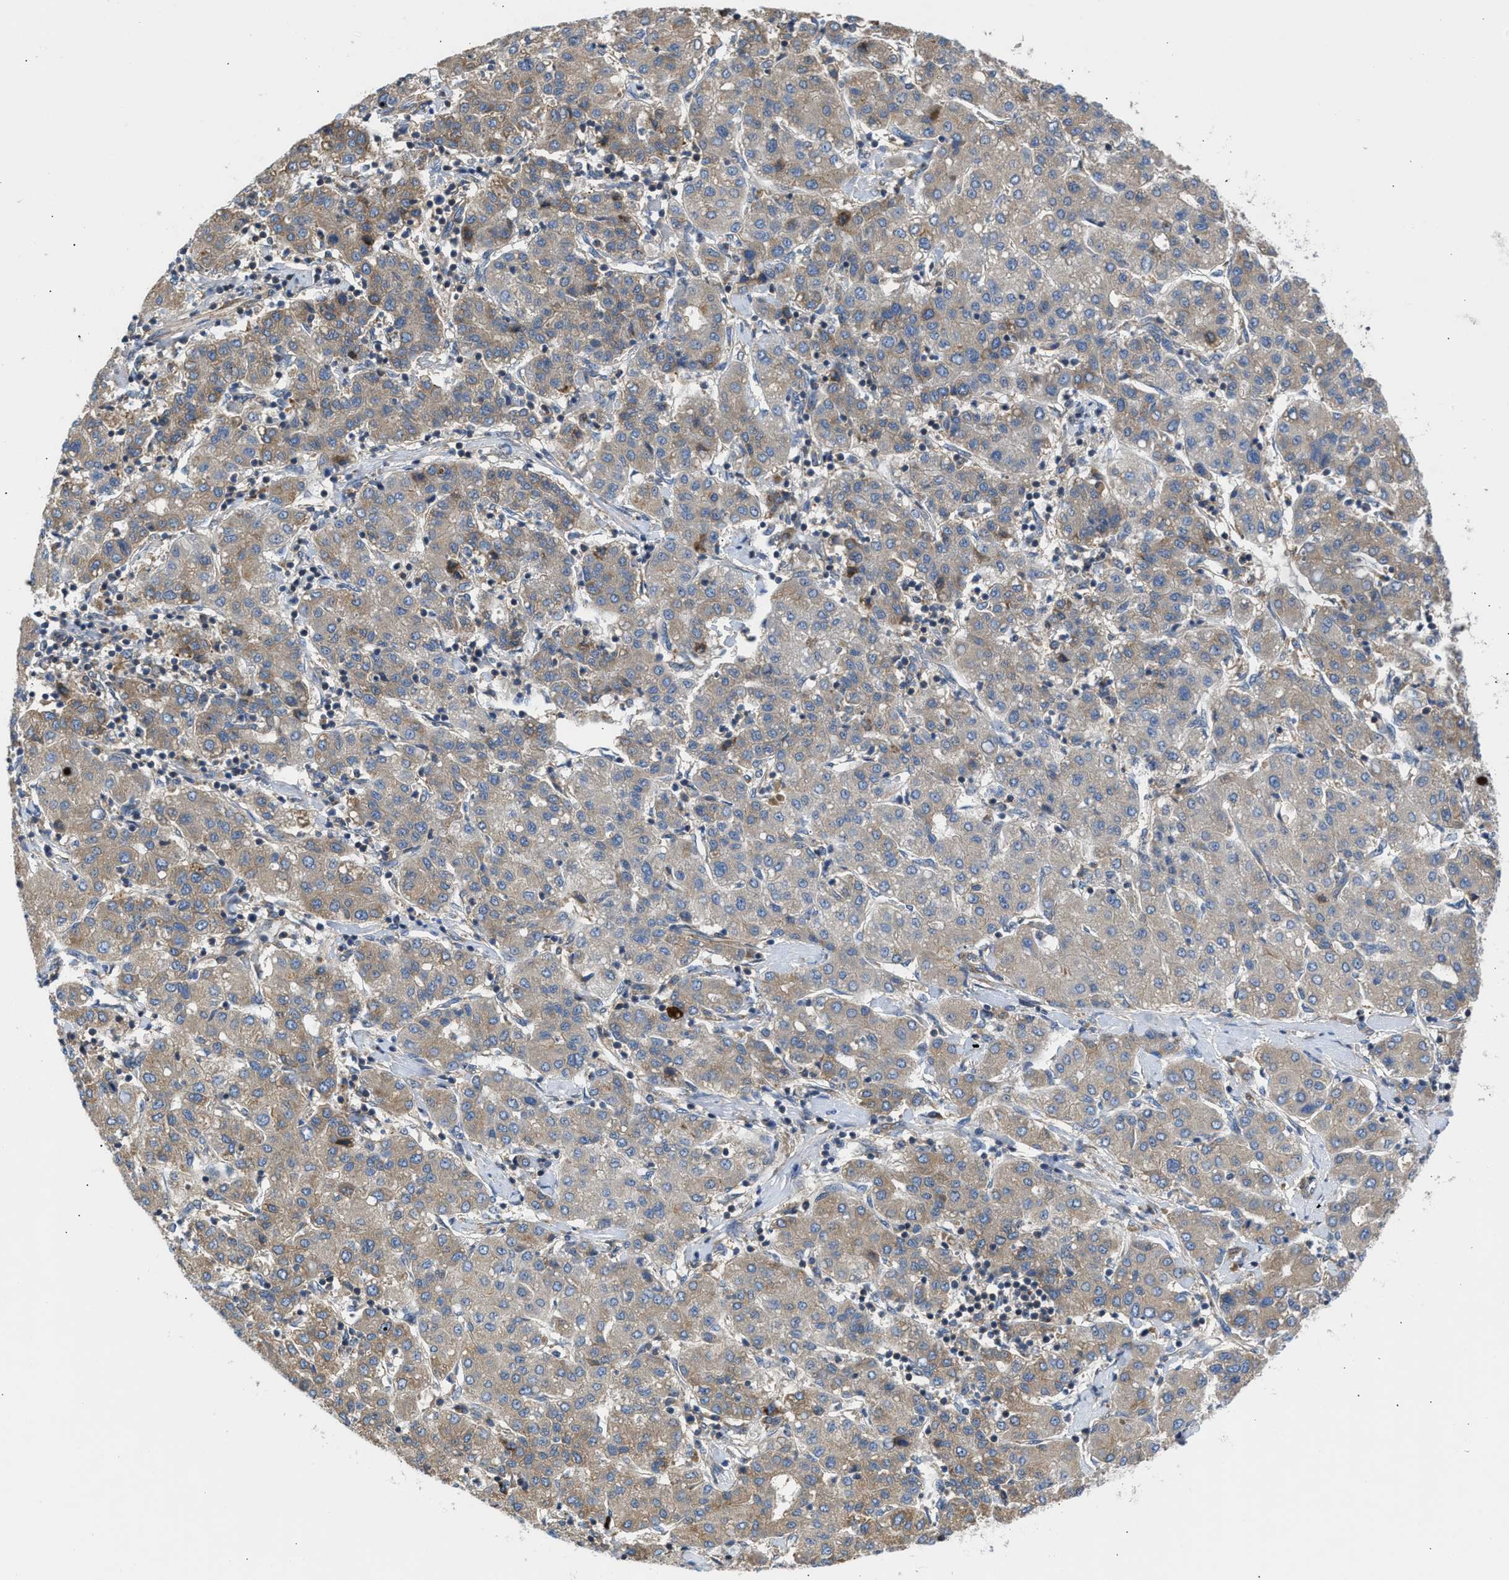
{"staining": {"intensity": "weak", "quantity": ">75%", "location": "cytoplasmic/membranous"}, "tissue": "liver cancer", "cell_type": "Tumor cells", "image_type": "cancer", "snomed": [{"axis": "morphology", "description": "Carcinoma, Hepatocellular, NOS"}, {"axis": "topography", "description": "Liver"}], "caption": "A high-resolution histopathology image shows immunohistochemistry (IHC) staining of liver cancer, which shows weak cytoplasmic/membranous staining in about >75% of tumor cells.", "gene": "CHKB", "patient": {"sex": "male", "age": 65}}